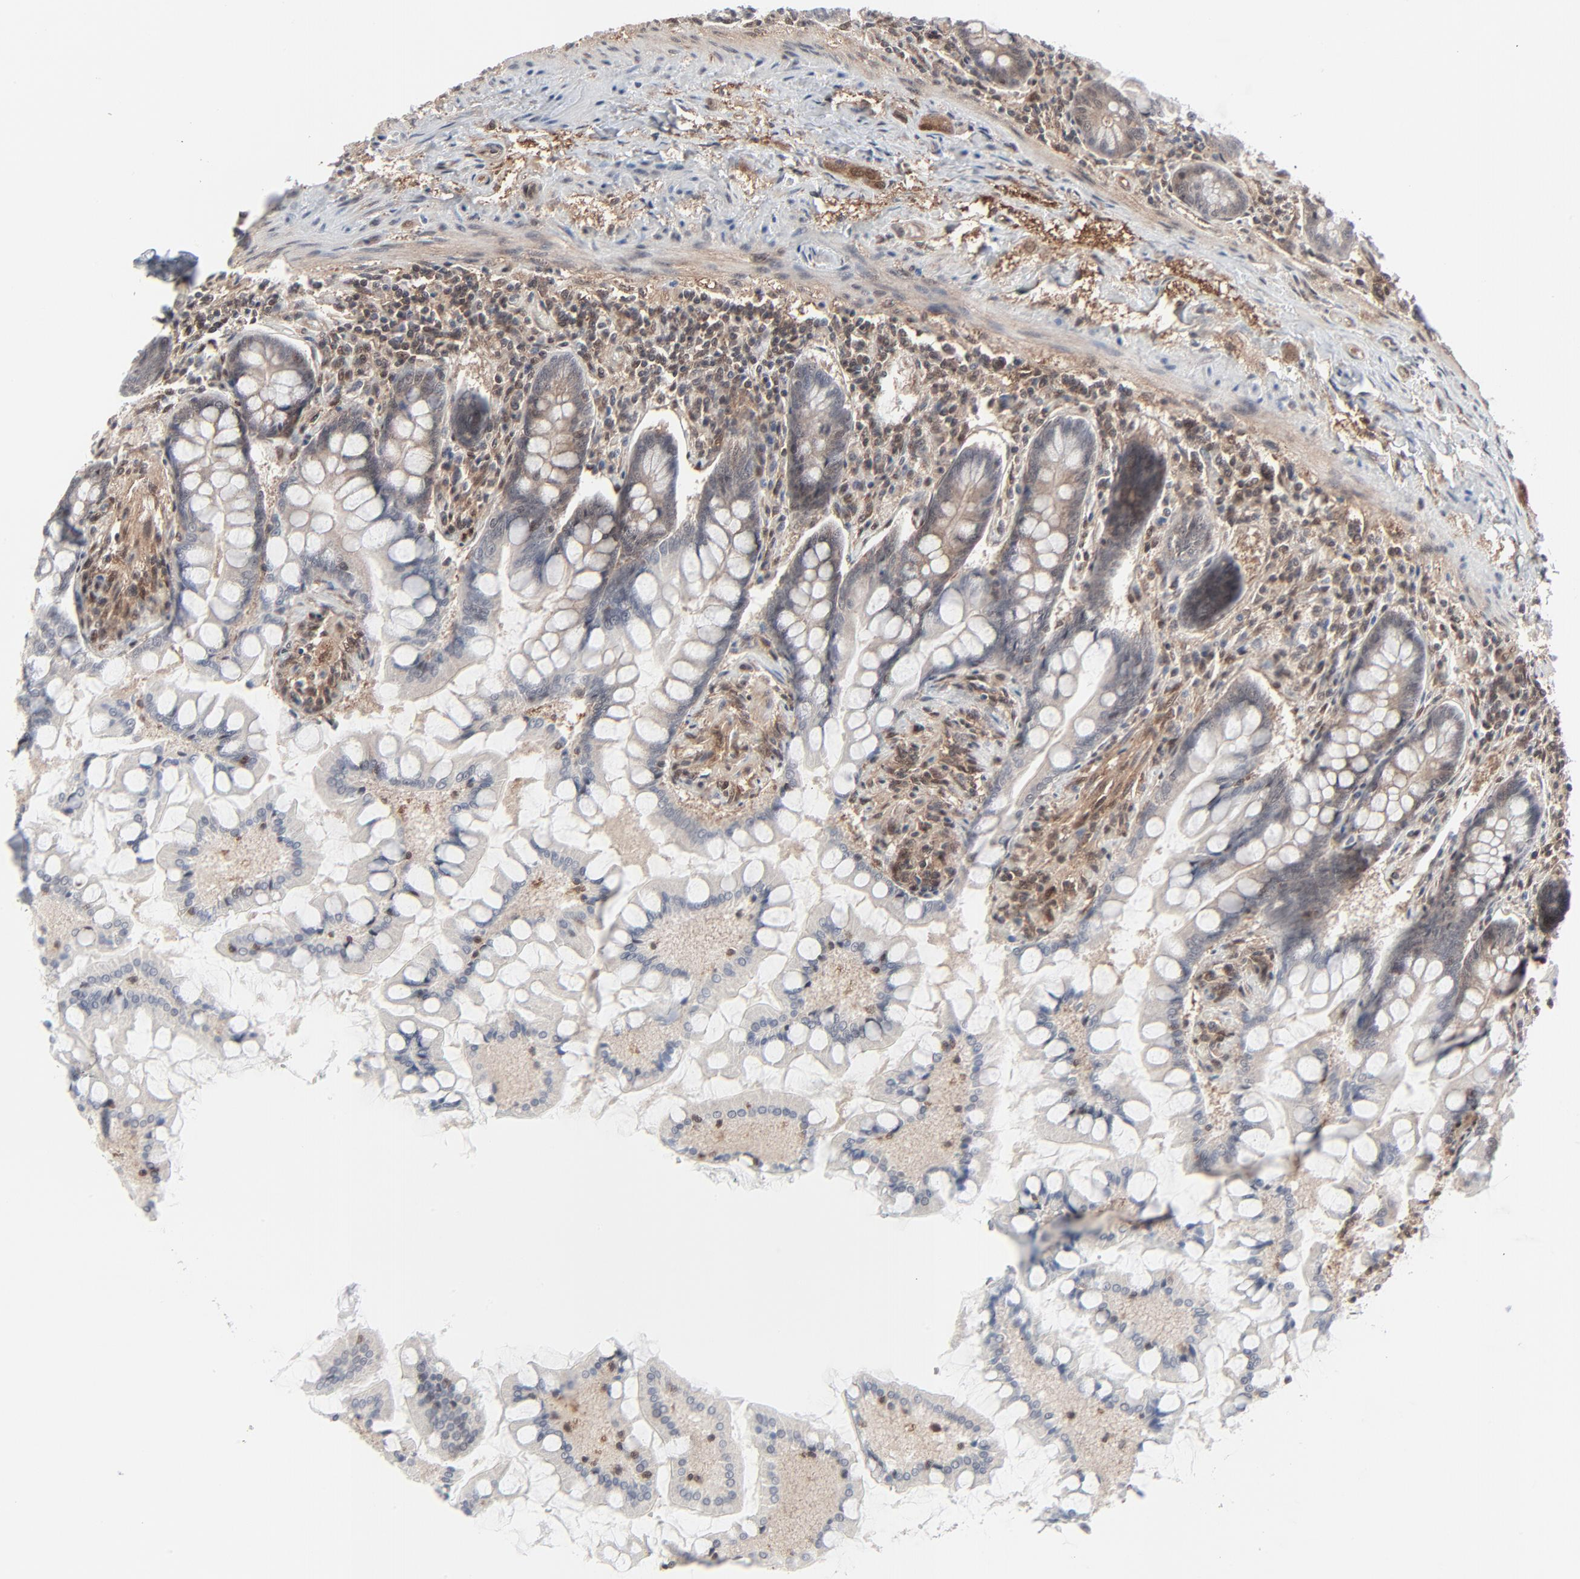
{"staining": {"intensity": "moderate", "quantity": "25%-75%", "location": "cytoplasmic/membranous"}, "tissue": "small intestine", "cell_type": "Glandular cells", "image_type": "normal", "snomed": [{"axis": "morphology", "description": "Normal tissue, NOS"}, {"axis": "topography", "description": "Small intestine"}], "caption": "Approximately 25%-75% of glandular cells in unremarkable small intestine display moderate cytoplasmic/membranous protein positivity as visualized by brown immunohistochemical staining.", "gene": "AKT1", "patient": {"sex": "male", "age": 41}}